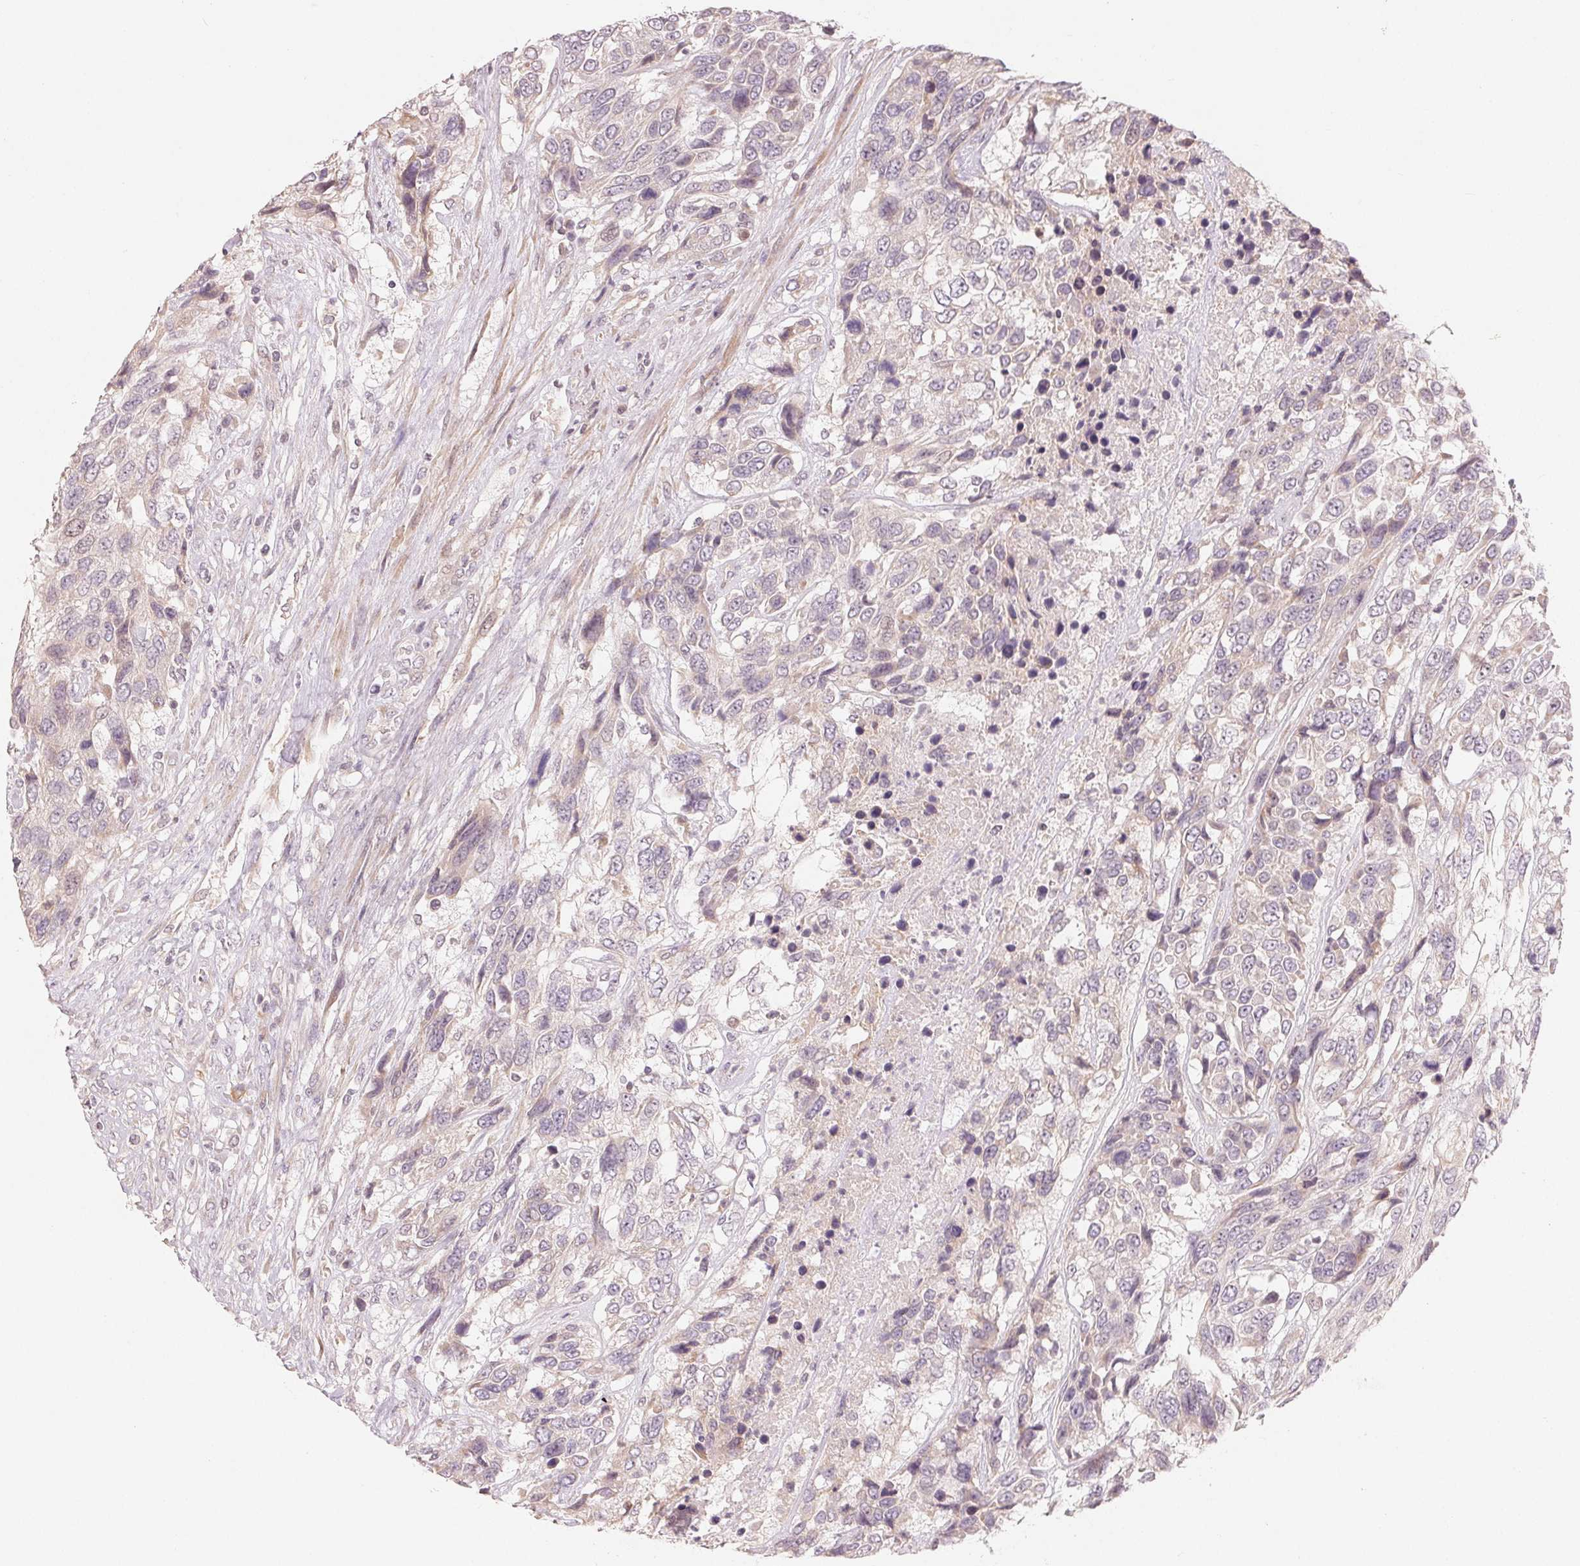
{"staining": {"intensity": "weak", "quantity": "<25%", "location": "cytoplasmic/membranous"}, "tissue": "urothelial cancer", "cell_type": "Tumor cells", "image_type": "cancer", "snomed": [{"axis": "morphology", "description": "Urothelial carcinoma, High grade"}, {"axis": "topography", "description": "Urinary bladder"}], "caption": "Tumor cells are negative for brown protein staining in urothelial cancer.", "gene": "DENND2C", "patient": {"sex": "female", "age": 70}}